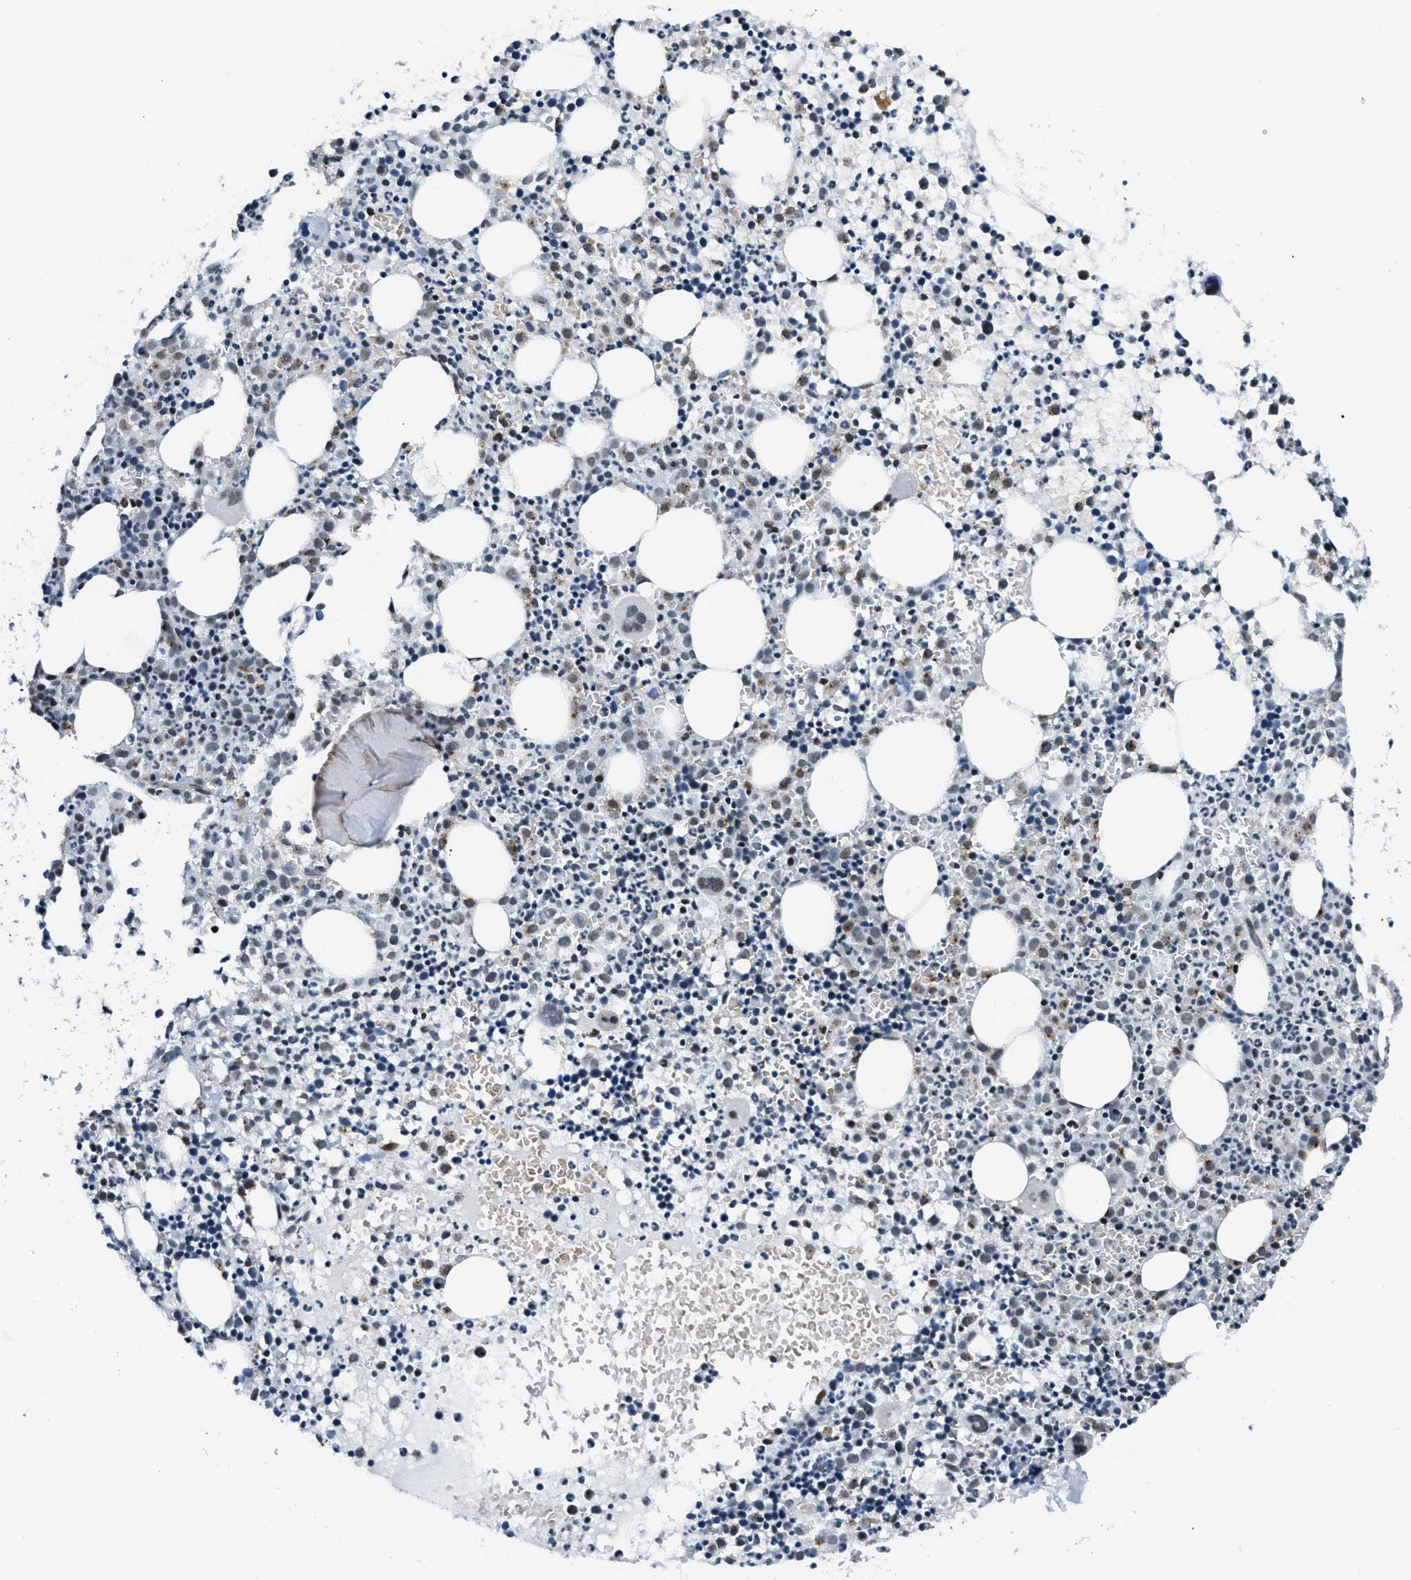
{"staining": {"intensity": "strong", "quantity": "25%-75%", "location": "nuclear"}, "tissue": "bone marrow", "cell_type": "Hematopoietic cells", "image_type": "normal", "snomed": [{"axis": "morphology", "description": "Normal tissue, NOS"}, {"axis": "morphology", "description": "Inflammation, NOS"}, {"axis": "topography", "description": "Bone marrow"}], "caption": "Immunohistochemistry image of normal human bone marrow stained for a protein (brown), which exhibits high levels of strong nuclear positivity in about 25%-75% of hematopoietic cells.", "gene": "SMARCB1", "patient": {"sex": "male", "age": 25}}